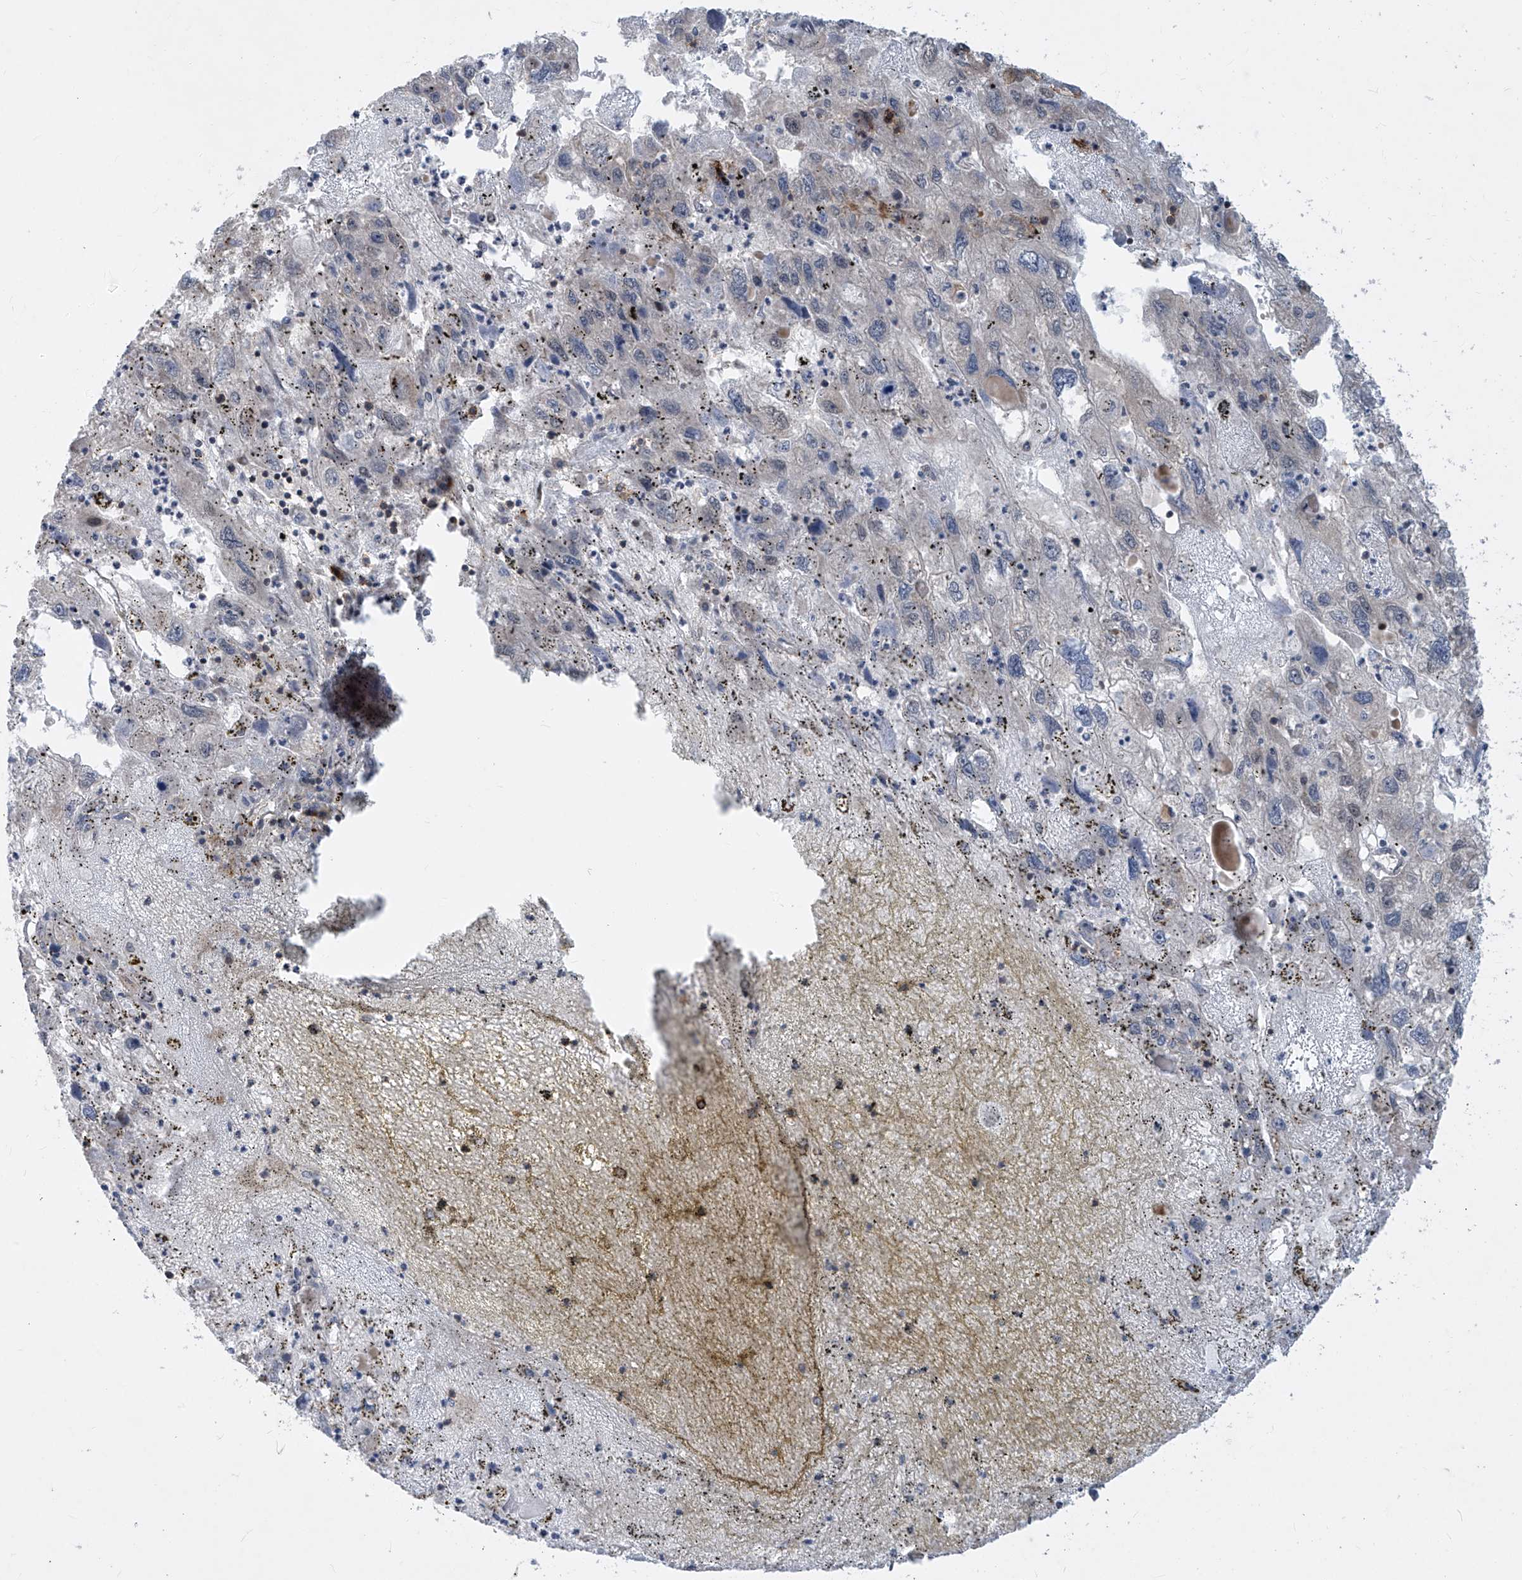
{"staining": {"intensity": "moderate", "quantity": "<25%", "location": "nuclear"}, "tissue": "endometrial cancer", "cell_type": "Tumor cells", "image_type": "cancer", "snomed": [{"axis": "morphology", "description": "Adenocarcinoma, NOS"}, {"axis": "topography", "description": "Endometrium"}], "caption": "This photomicrograph shows endometrial cancer (adenocarcinoma) stained with immunohistochemistry to label a protein in brown. The nuclear of tumor cells show moderate positivity for the protein. Nuclei are counter-stained blue.", "gene": "LAGE3", "patient": {"sex": "female", "age": 49}}